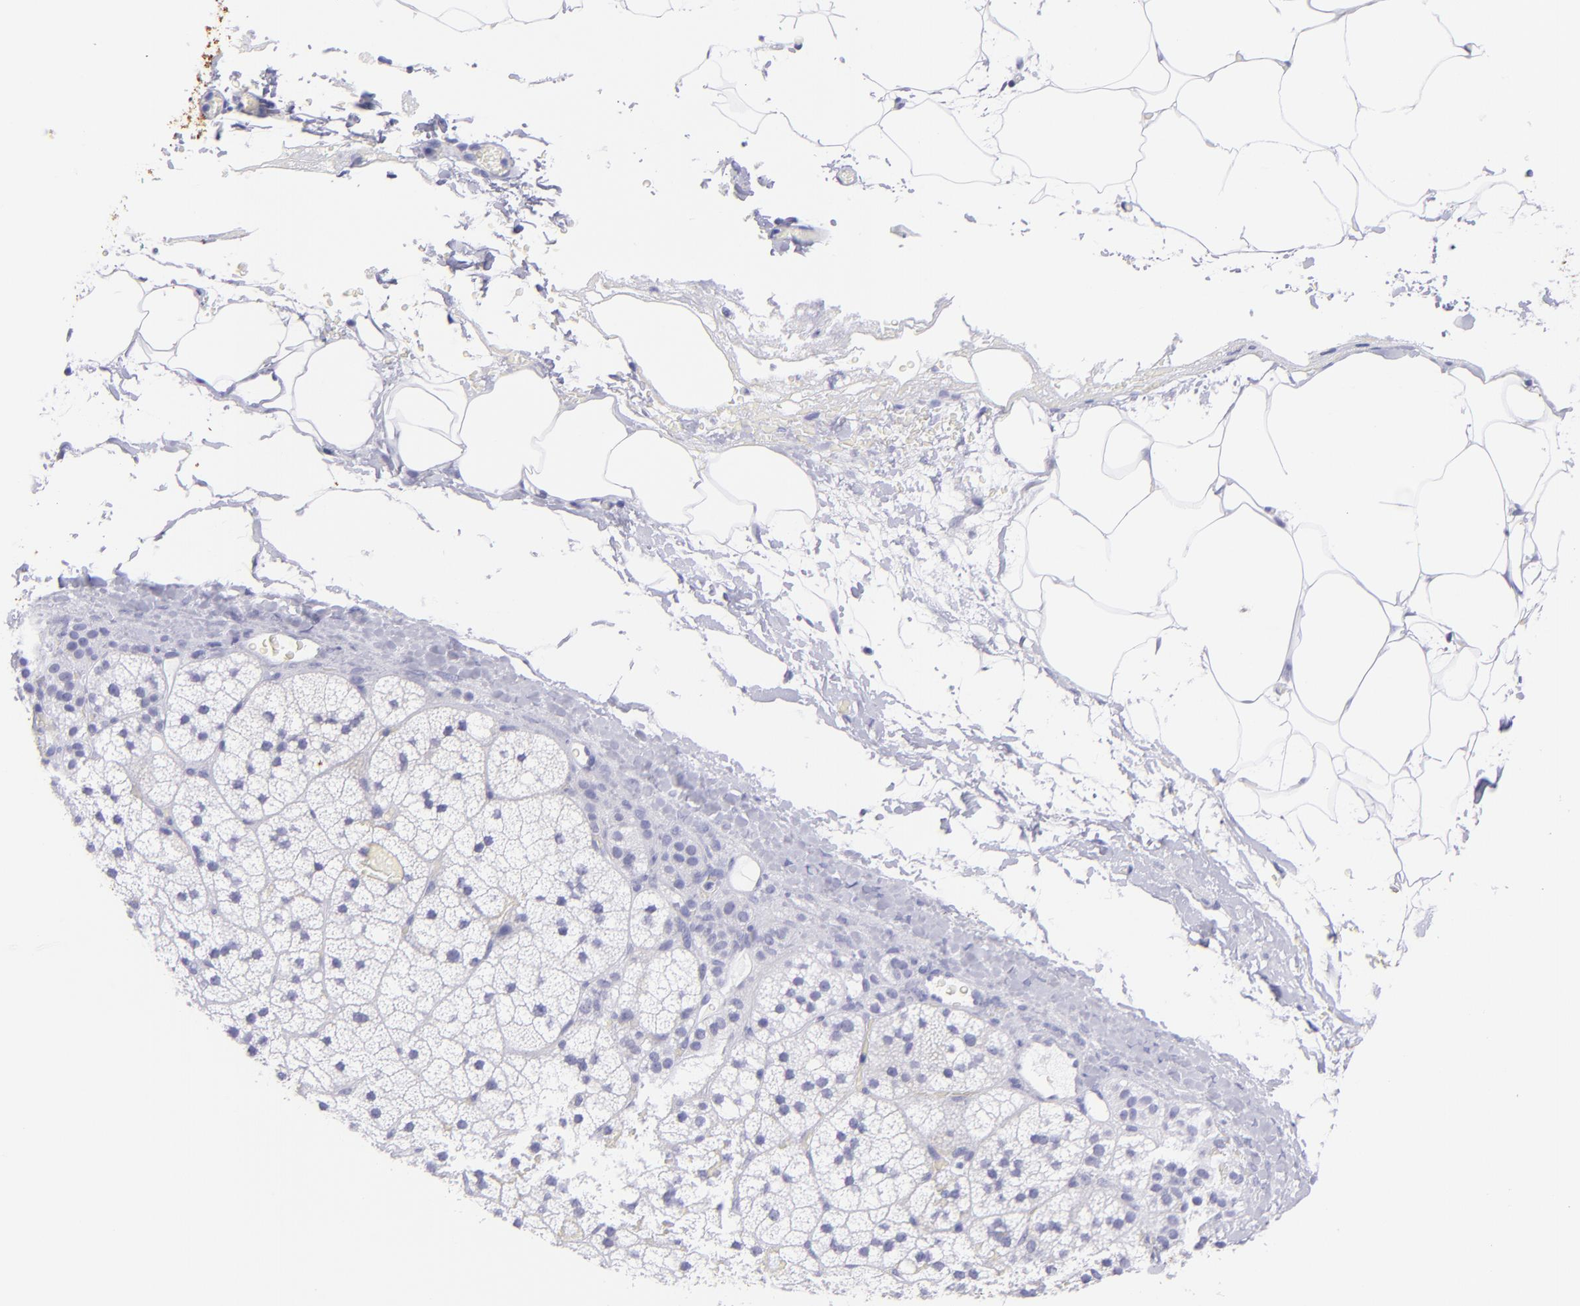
{"staining": {"intensity": "negative", "quantity": "none", "location": "none"}, "tissue": "adrenal gland", "cell_type": "Glandular cells", "image_type": "normal", "snomed": [{"axis": "morphology", "description": "Normal tissue, NOS"}, {"axis": "topography", "description": "Adrenal gland"}], "caption": "Image shows no significant protein positivity in glandular cells of unremarkable adrenal gland.", "gene": "CNP", "patient": {"sex": "male", "age": 35}}